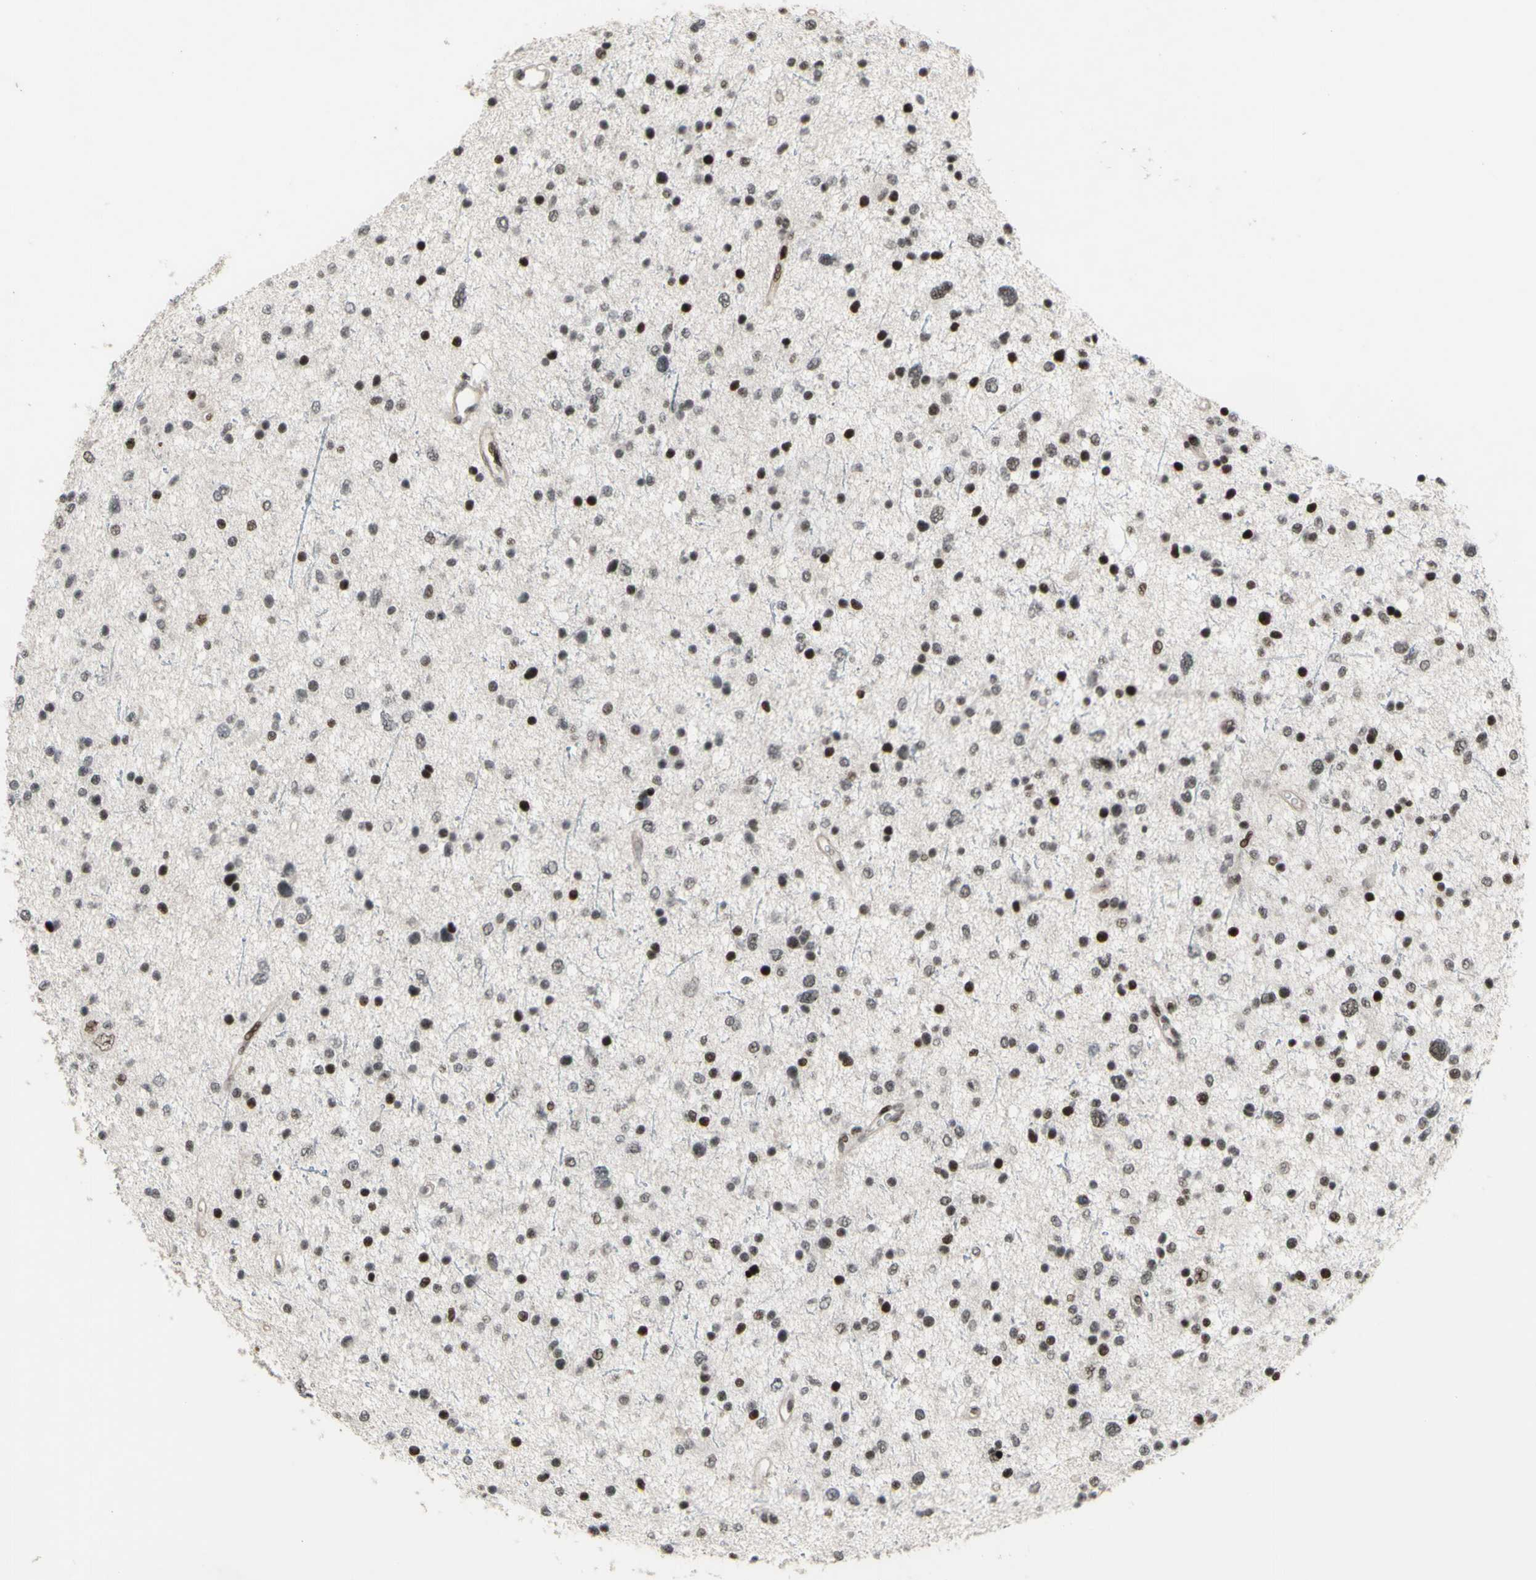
{"staining": {"intensity": "moderate", "quantity": "25%-75%", "location": "nuclear"}, "tissue": "glioma", "cell_type": "Tumor cells", "image_type": "cancer", "snomed": [{"axis": "morphology", "description": "Glioma, malignant, Low grade"}, {"axis": "topography", "description": "Brain"}], "caption": "IHC photomicrograph of neoplastic tissue: human low-grade glioma (malignant) stained using immunohistochemistry shows medium levels of moderate protein expression localized specifically in the nuclear of tumor cells, appearing as a nuclear brown color.", "gene": "SUPT6H", "patient": {"sex": "female", "age": 37}}